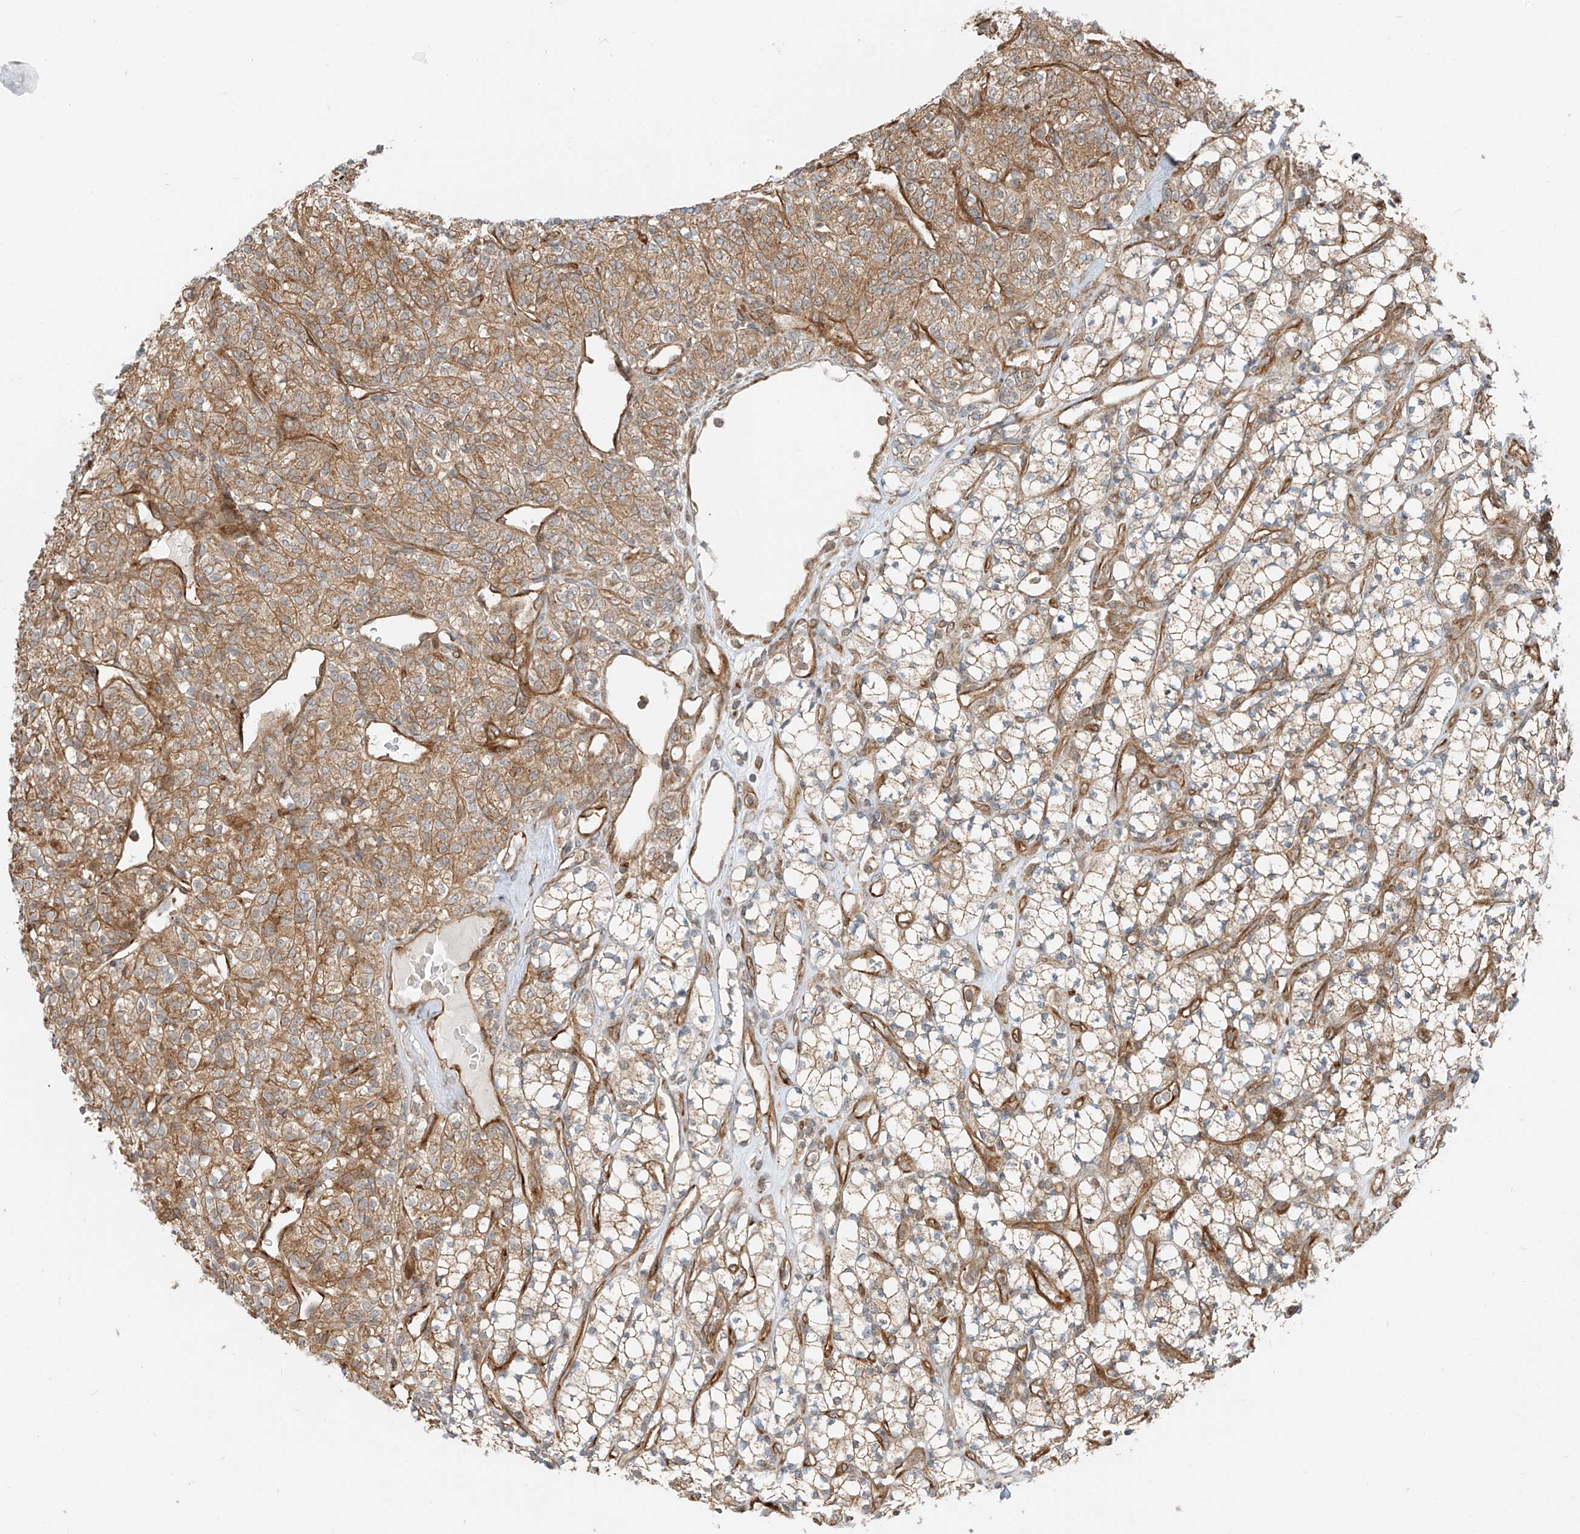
{"staining": {"intensity": "moderate", "quantity": ">75%", "location": "cytoplasmic/membranous"}, "tissue": "renal cancer", "cell_type": "Tumor cells", "image_type": "cancer", "snomed": [{"axis": "morphology", "description": "Adenocarcinoma, NOS"}, {"axis": "topography", "description": "Kidney"}], "caption": "Renal adenocarcinoma stained with a protein marker demonstrates moderate staining in tumor cells.", "gene": "USP48", "patient": {"sex": "male", "age": 77}}